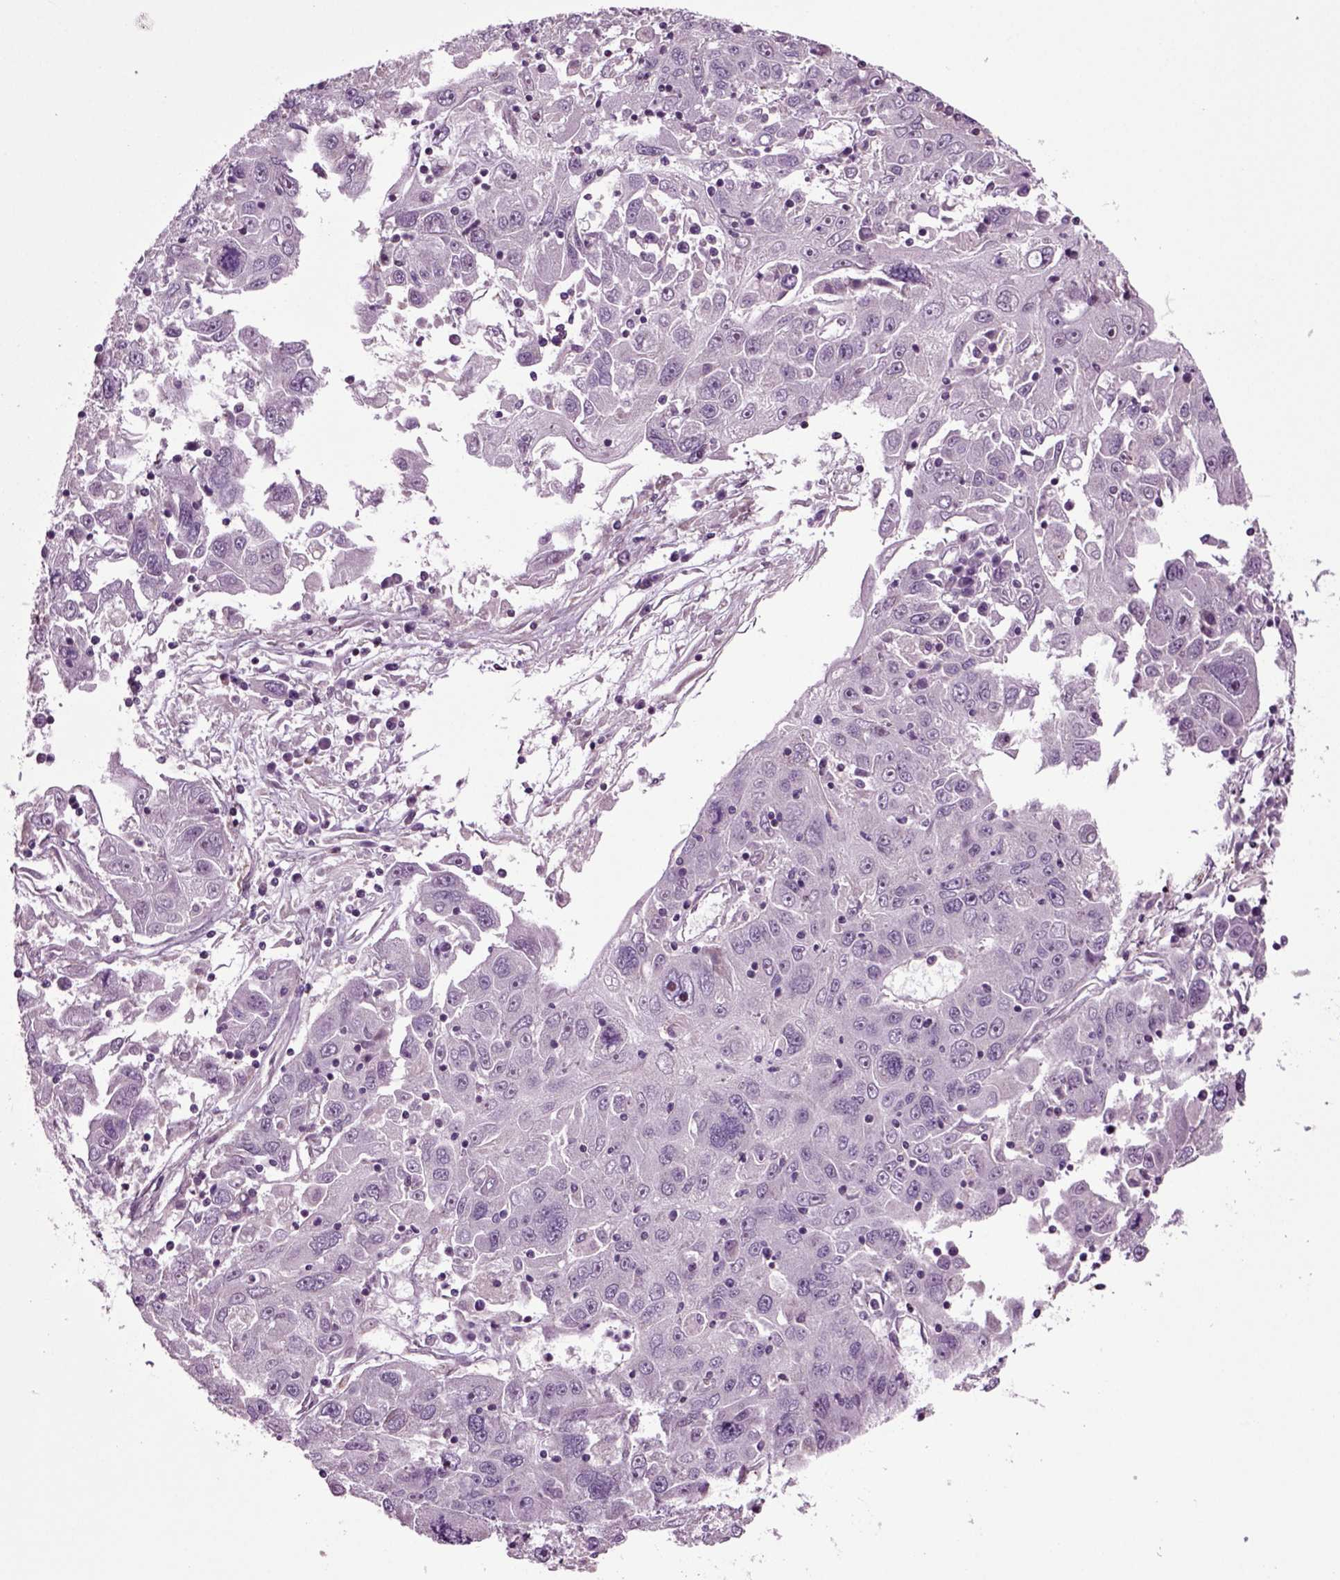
{"staining": {"intensity": "negative", "quantity": "none", "location": "none"}, "tissue": "stomach cancer", "cell_type": "Tumor cells", "image_type": "cancer", "snomed": [{"axis": "morphology", "description": "Adenocarcinoma, NOS"}, {"axis": "topography", "description": "Stomach"}], "caption": "Stomach cancer stained for a protein using immunohistochemistry (IHC) demonstrates no staining tumor cells.", "gene": "HAGHL", "patient": {"sex": "male", "age": 56}}